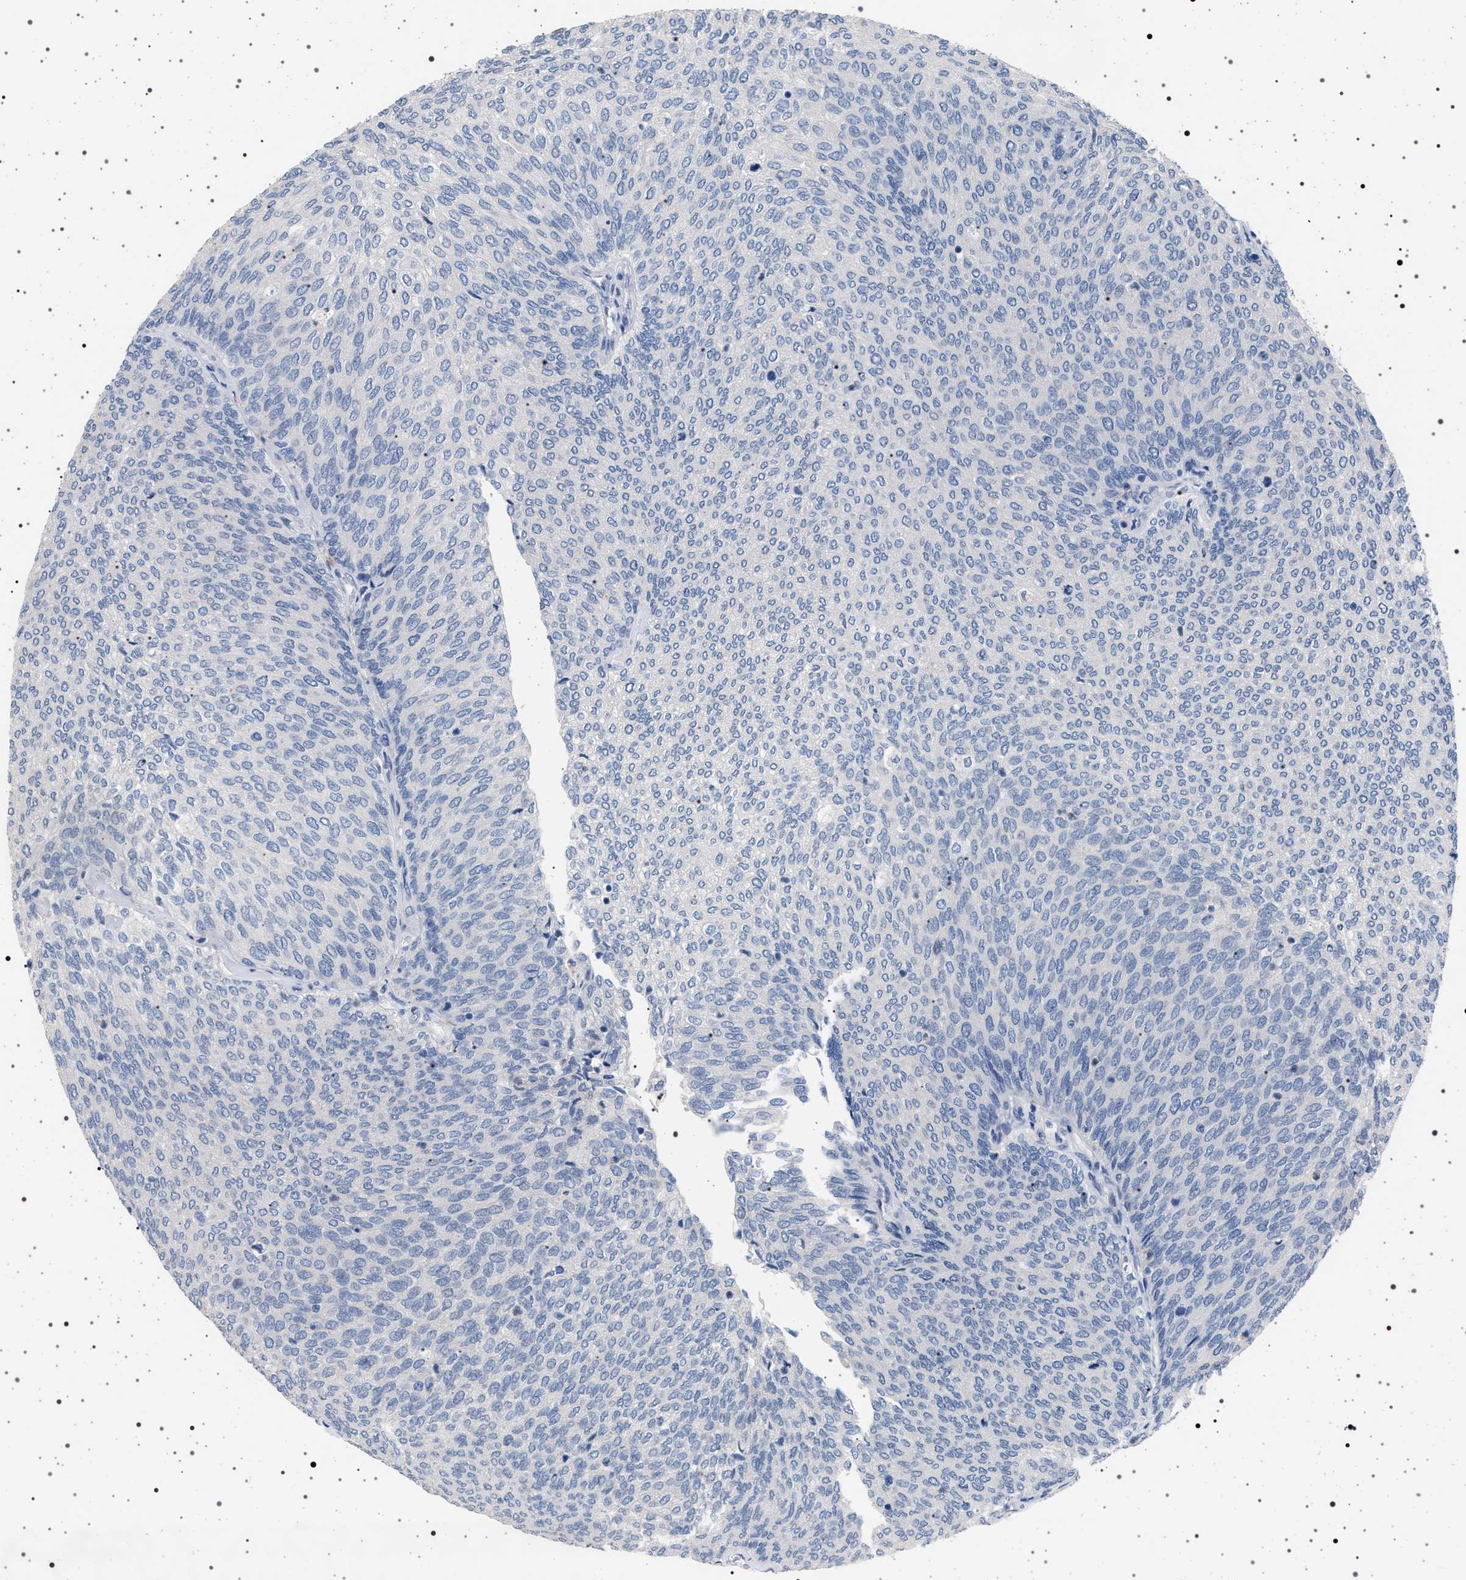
{"staining": {"intensity": "negative", "quantity": "none", "location": "none"}, "tissue": "urothelial cancer", "cell_type": "Tumor cells", "image_type": "cancer", "snomed": [{"axis": "morphology", "description": "Urothelial carcinoma, Low grade"}, {"axis": "topography", "description": "Urinary bladder"}], "caption": "DAB immunohistochemical staining of human low-grade urothelial carcinoma reveals no significant staining in tumor cells. (DAB (3,3'-diaminobenzidine) IHC with hematoxylin counter stain).", "gene": "NAT9", "patient": {"sex": "female", "age": 79}}